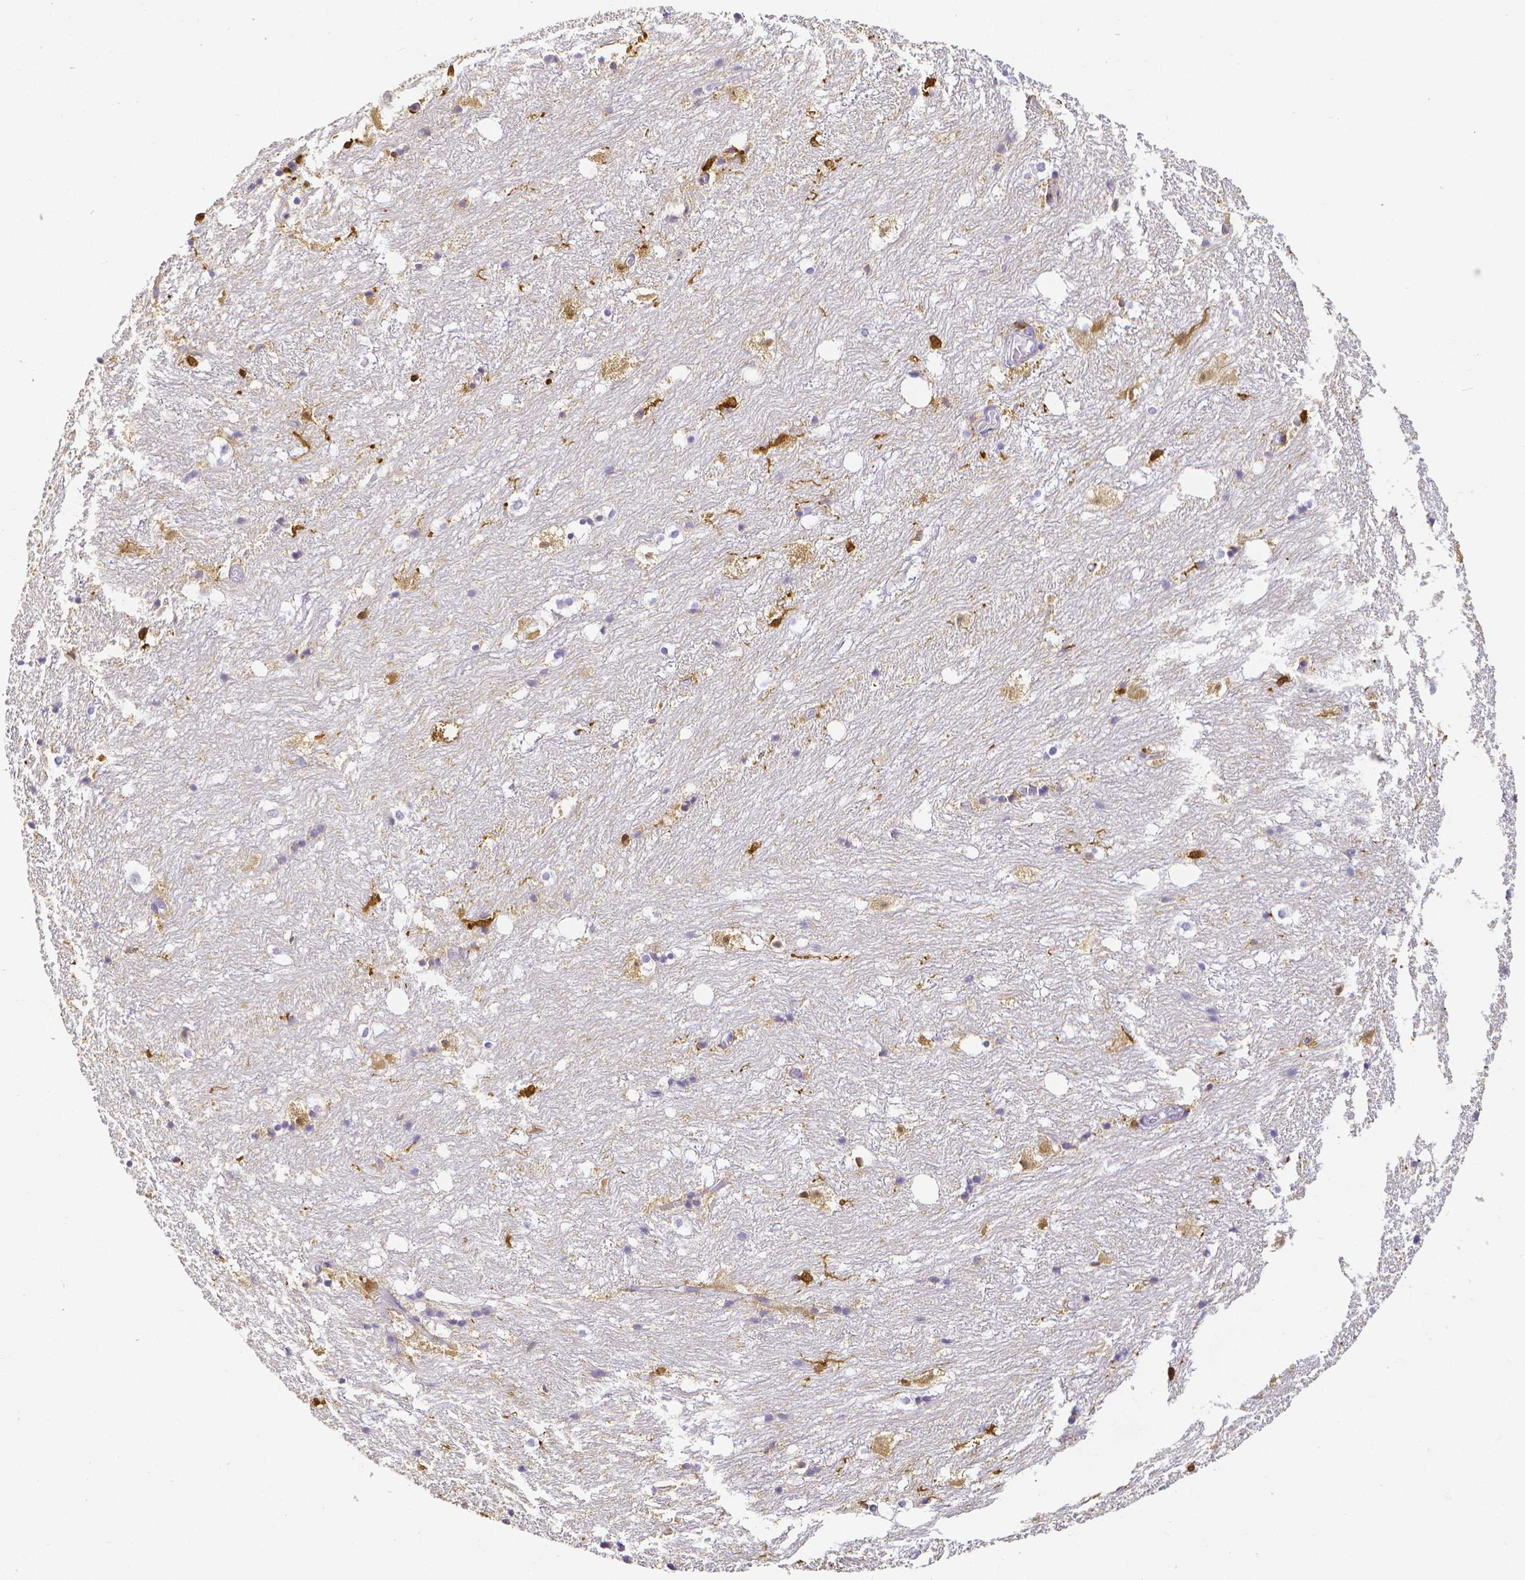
{"staining": {"intensity": "strong", "quantity": "<25%", "location": "cytoplasmic/membranous,nuclear"}, "tissue": "hippocampus", "cell_type": "Glial cells", "image_type": "normal", "snomed": [{"axis": "morphology", "description": "Normal tissue, NOS"}, {"axis": "topography", "description": "Hippocampus"}], "caption": "A brown stain highlights strong cytoplasmic/membranous,nuclear positivity of a protein in glial cells of normal human hippocampus.", "gene": "COTL1", "patient": {"sex": "female", "age": 52}}